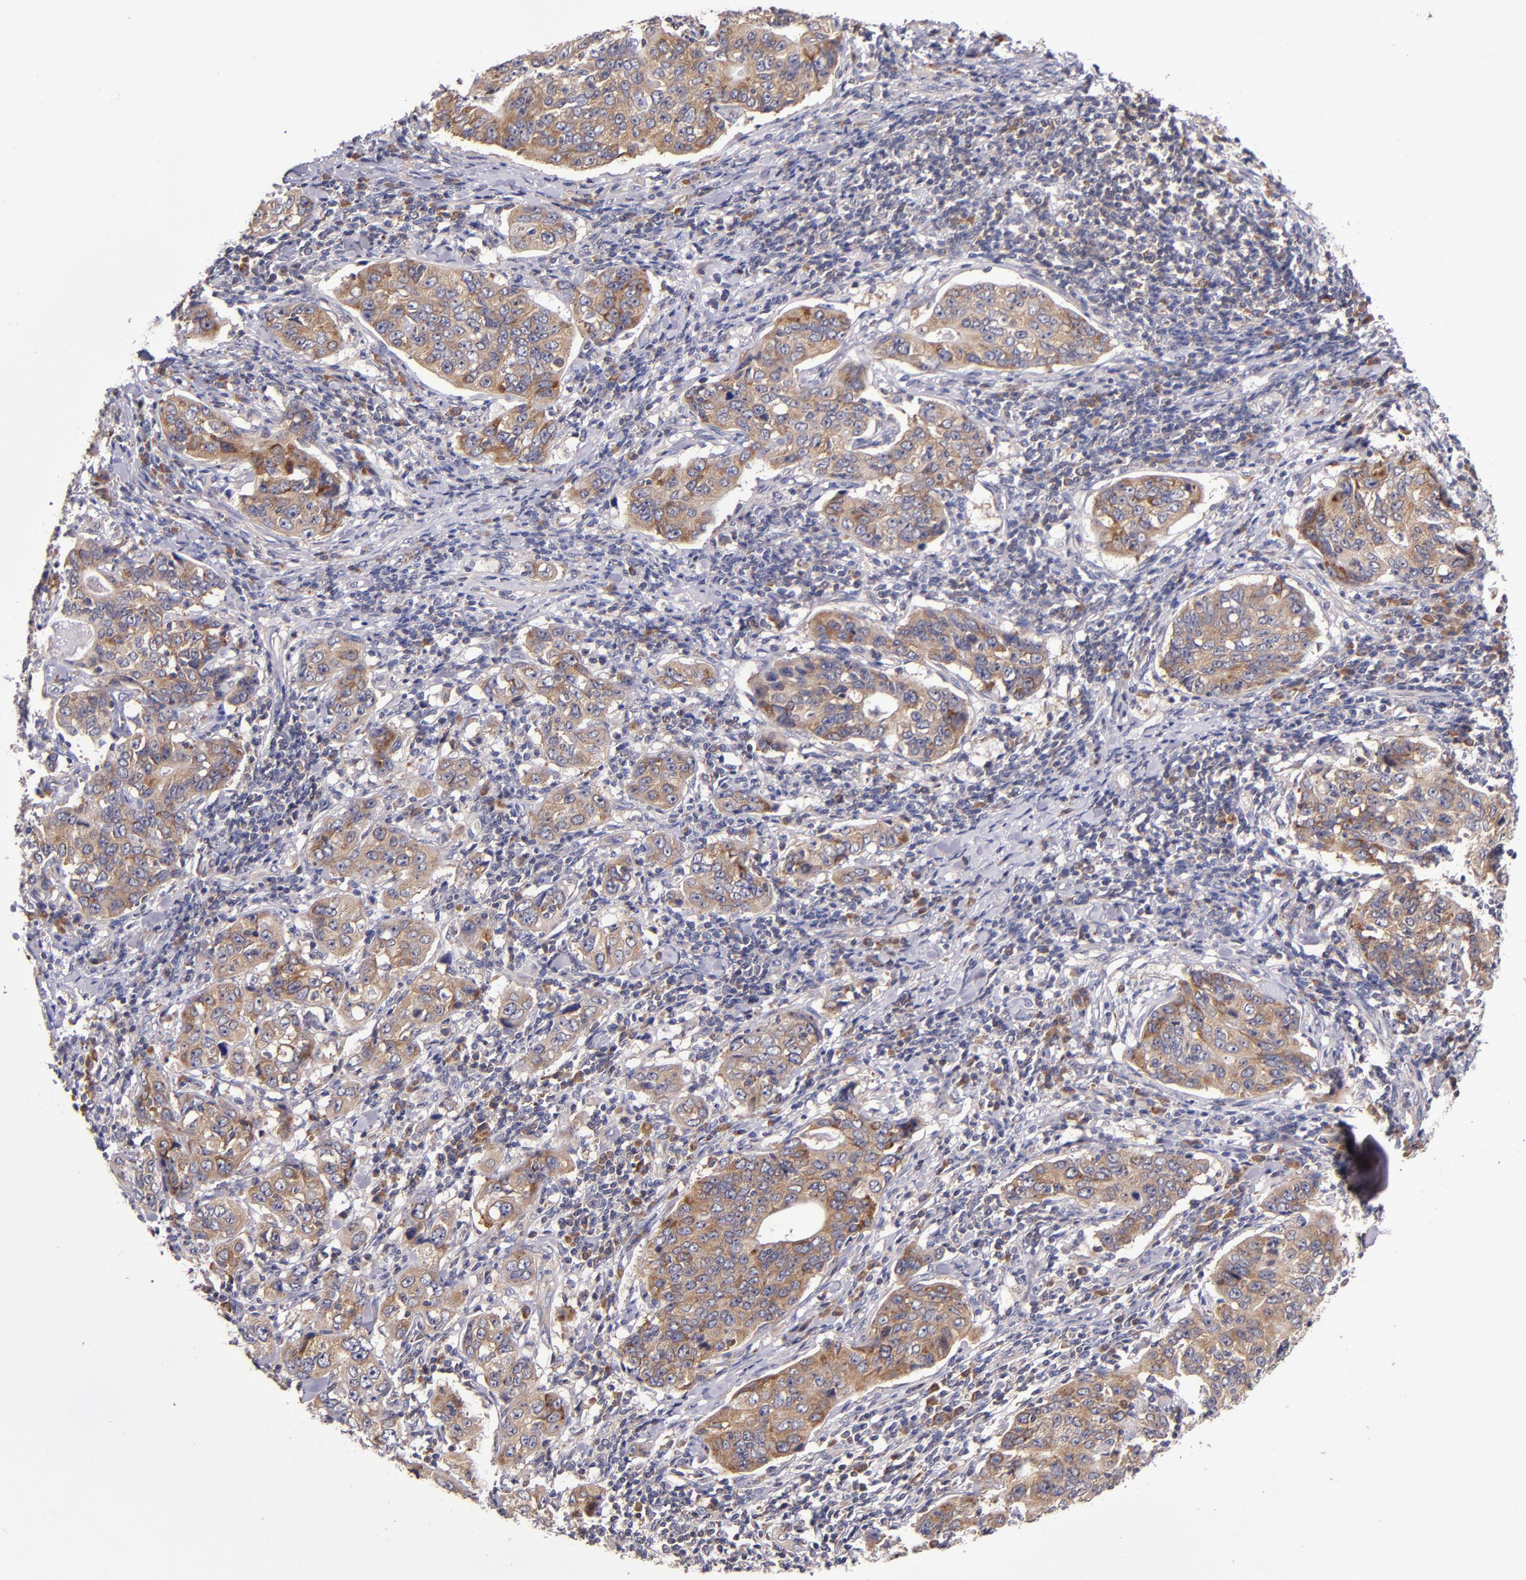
{"staining": {"intensity": "moderate", "quantity": ">75%", "location": "cytoplasmic/membranous"}, "tissue": "stomach cancer", "cell_type": "Tumor cells", "image_type": "cancer", "snomed": [{"axis": "morphology", "description": "Adenocarcinoma, NOS"}, {"axis": "topography", "description": "Esophagus"}, {"axis": "topography", "description": "Stomach"}], "caption": "DAB immunohistochemical staining of stomach cancer exhibits moderate cytoplasmic/membranous protein positivity in approximately >75% of tumor cells.", "gene": "EIF4ENIF1", "patient": {"sex": "male", "age": 74}}